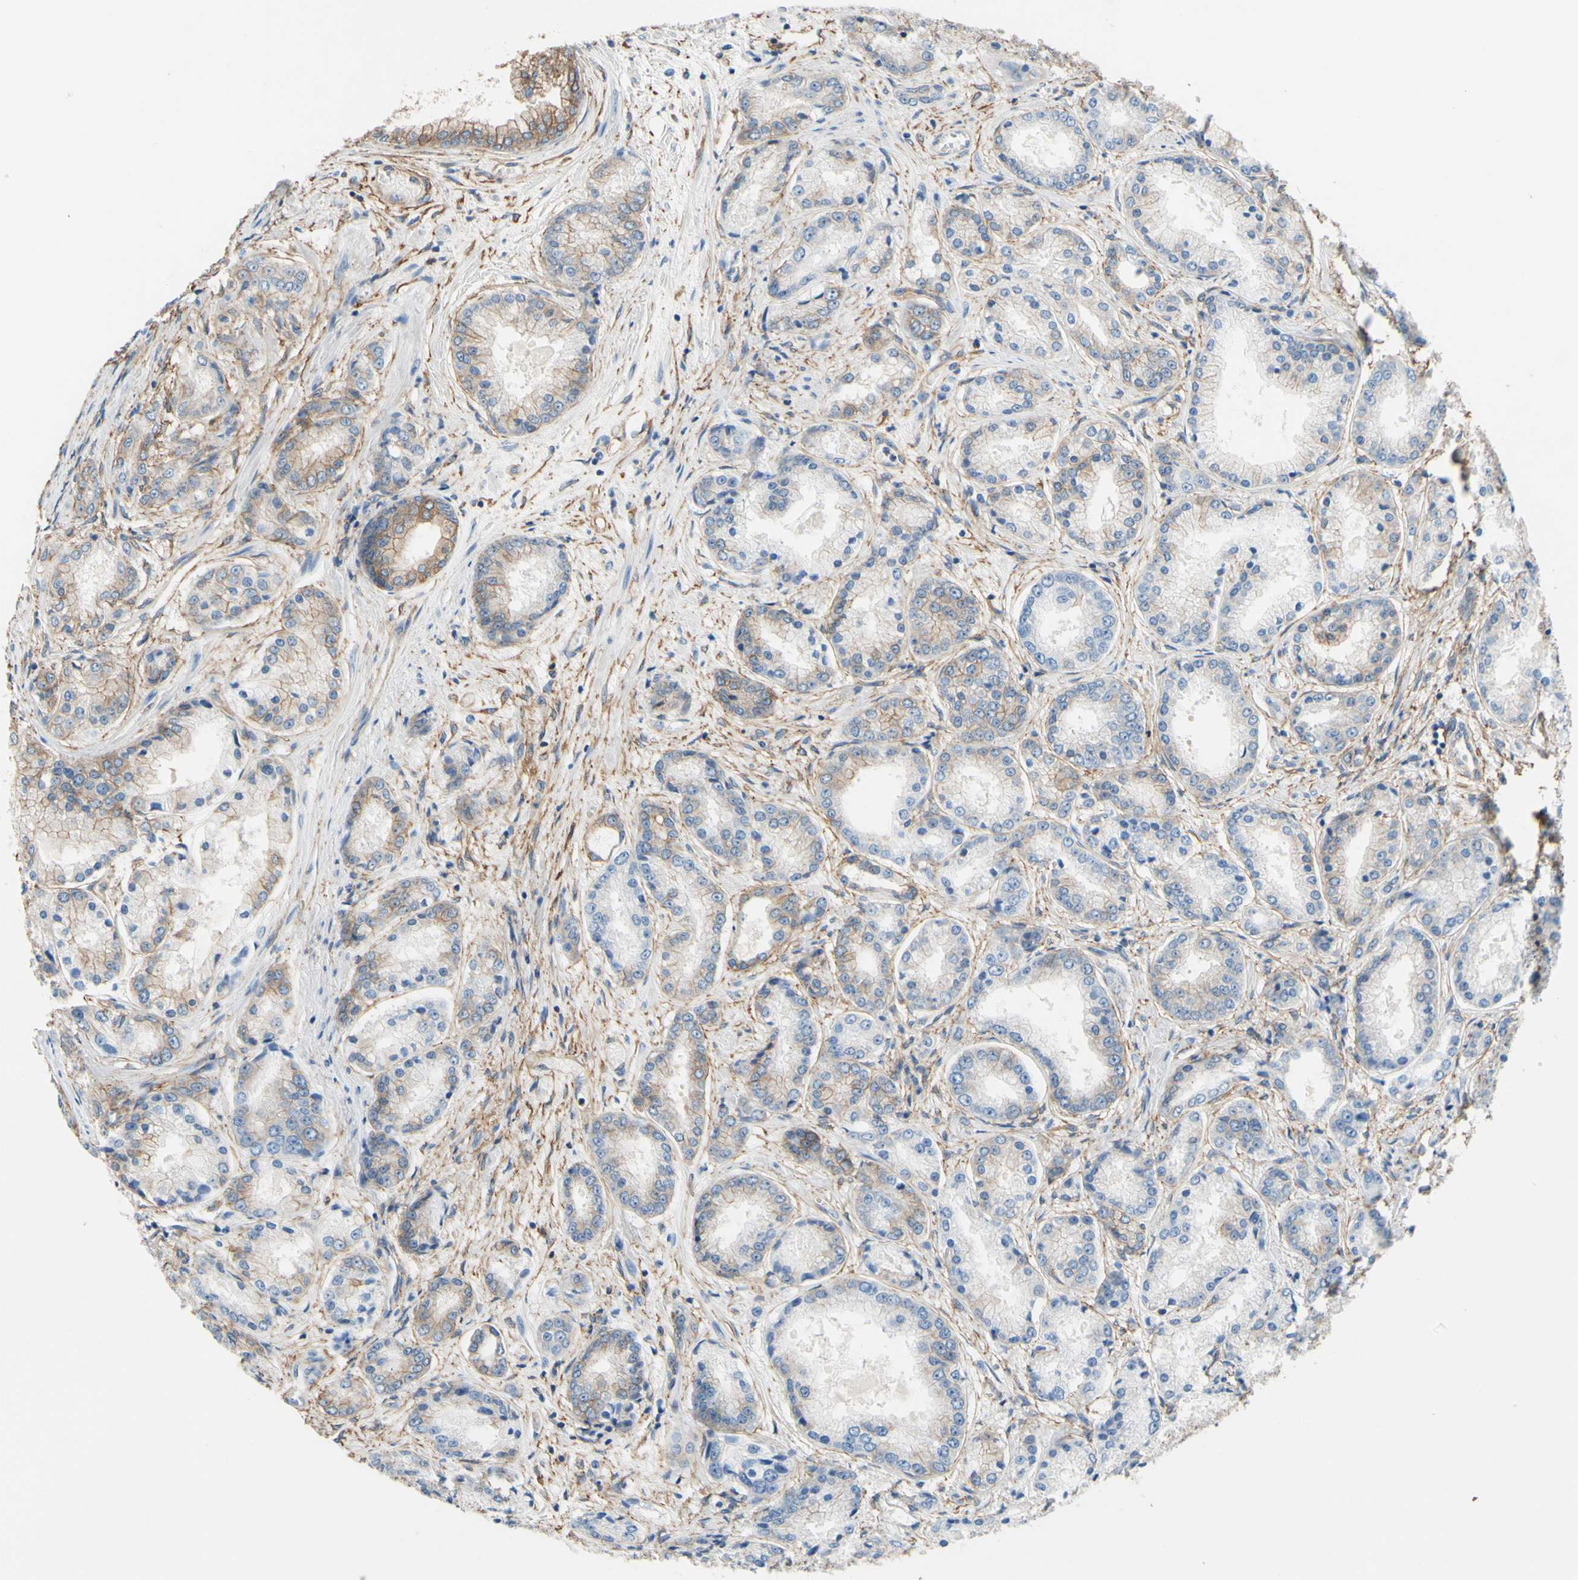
{"staining": {"intensity": "weak", "quantity": "<25%", "location": "cytoplasmic/membranous"}, "tissue": "prostate cancer", "cell_type": "Tumor cells", "image_type": "cancer", "snomed": [{"axis": "morphology", "description": "Adenocarcinoma, High grade"}, {"axis": "topography", "description": "Prostate"}], "caption": "DAB immunohistochemical staining of human prostate adenocarcinoma (high-grade) reveals no significant positivity in tumor cells.", "gene": "ADD1", "patient": {"sex": "male", "age": 59}}